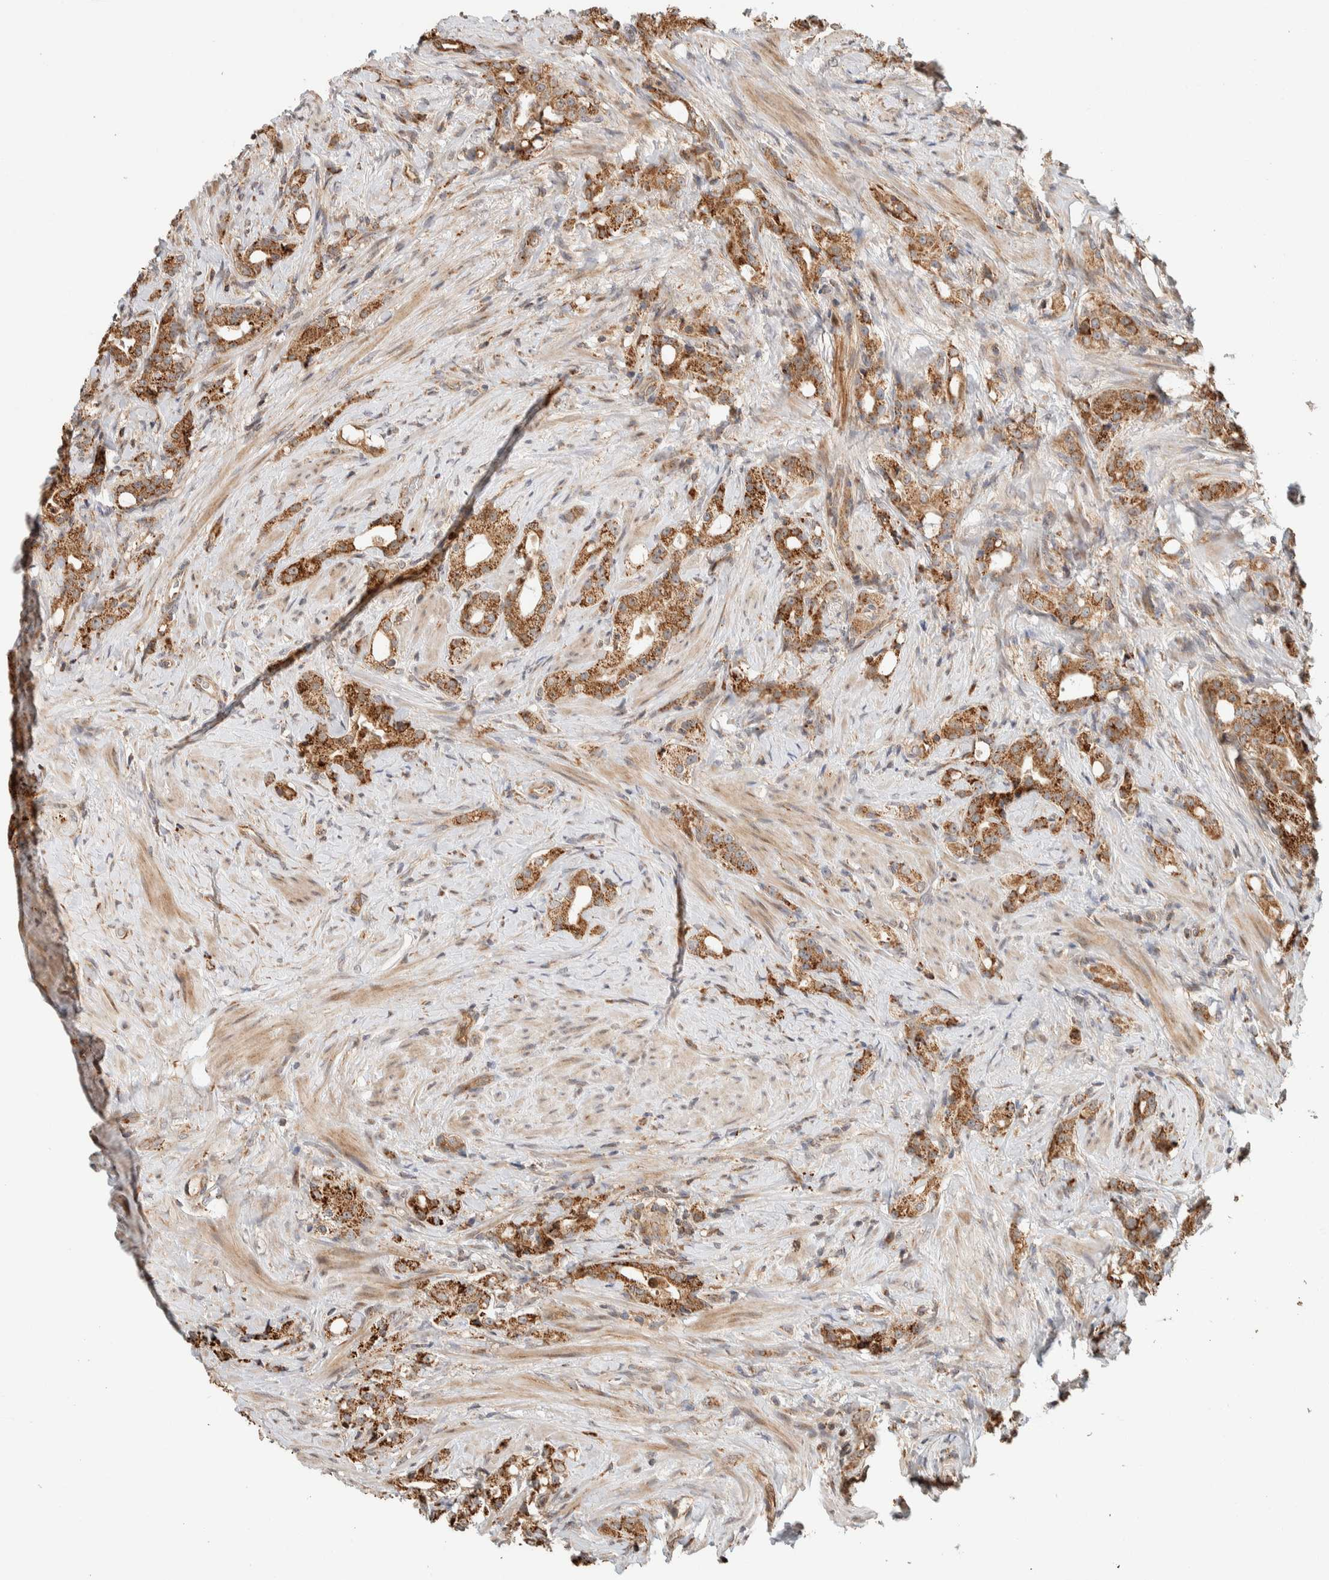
{"staining": {"intensity": "moderate", "quantity": ">75%", "location": "cytoplasmic/membranous"}, "tissue": "prostate cancer", "cell_type": "Tumor cells", "image_type": "cancer", "snomed": [{"axis": "morphology", "description": "Adenocarcinoma, High grade"}, {"axis": "topography", "description": "Prostate"}], "caption": "Immunohistochemical staining of human prostate adenocarcinoma (high-grade) reveals medium levels of moderate cytoplasmic/membranous positivity in approximately >75% of tumor cells. (brown staining indicates protein expression, while blue staining denotes nuclei).", "gene": "KIF9", "patient": {"sex": "male", "age": 63}}